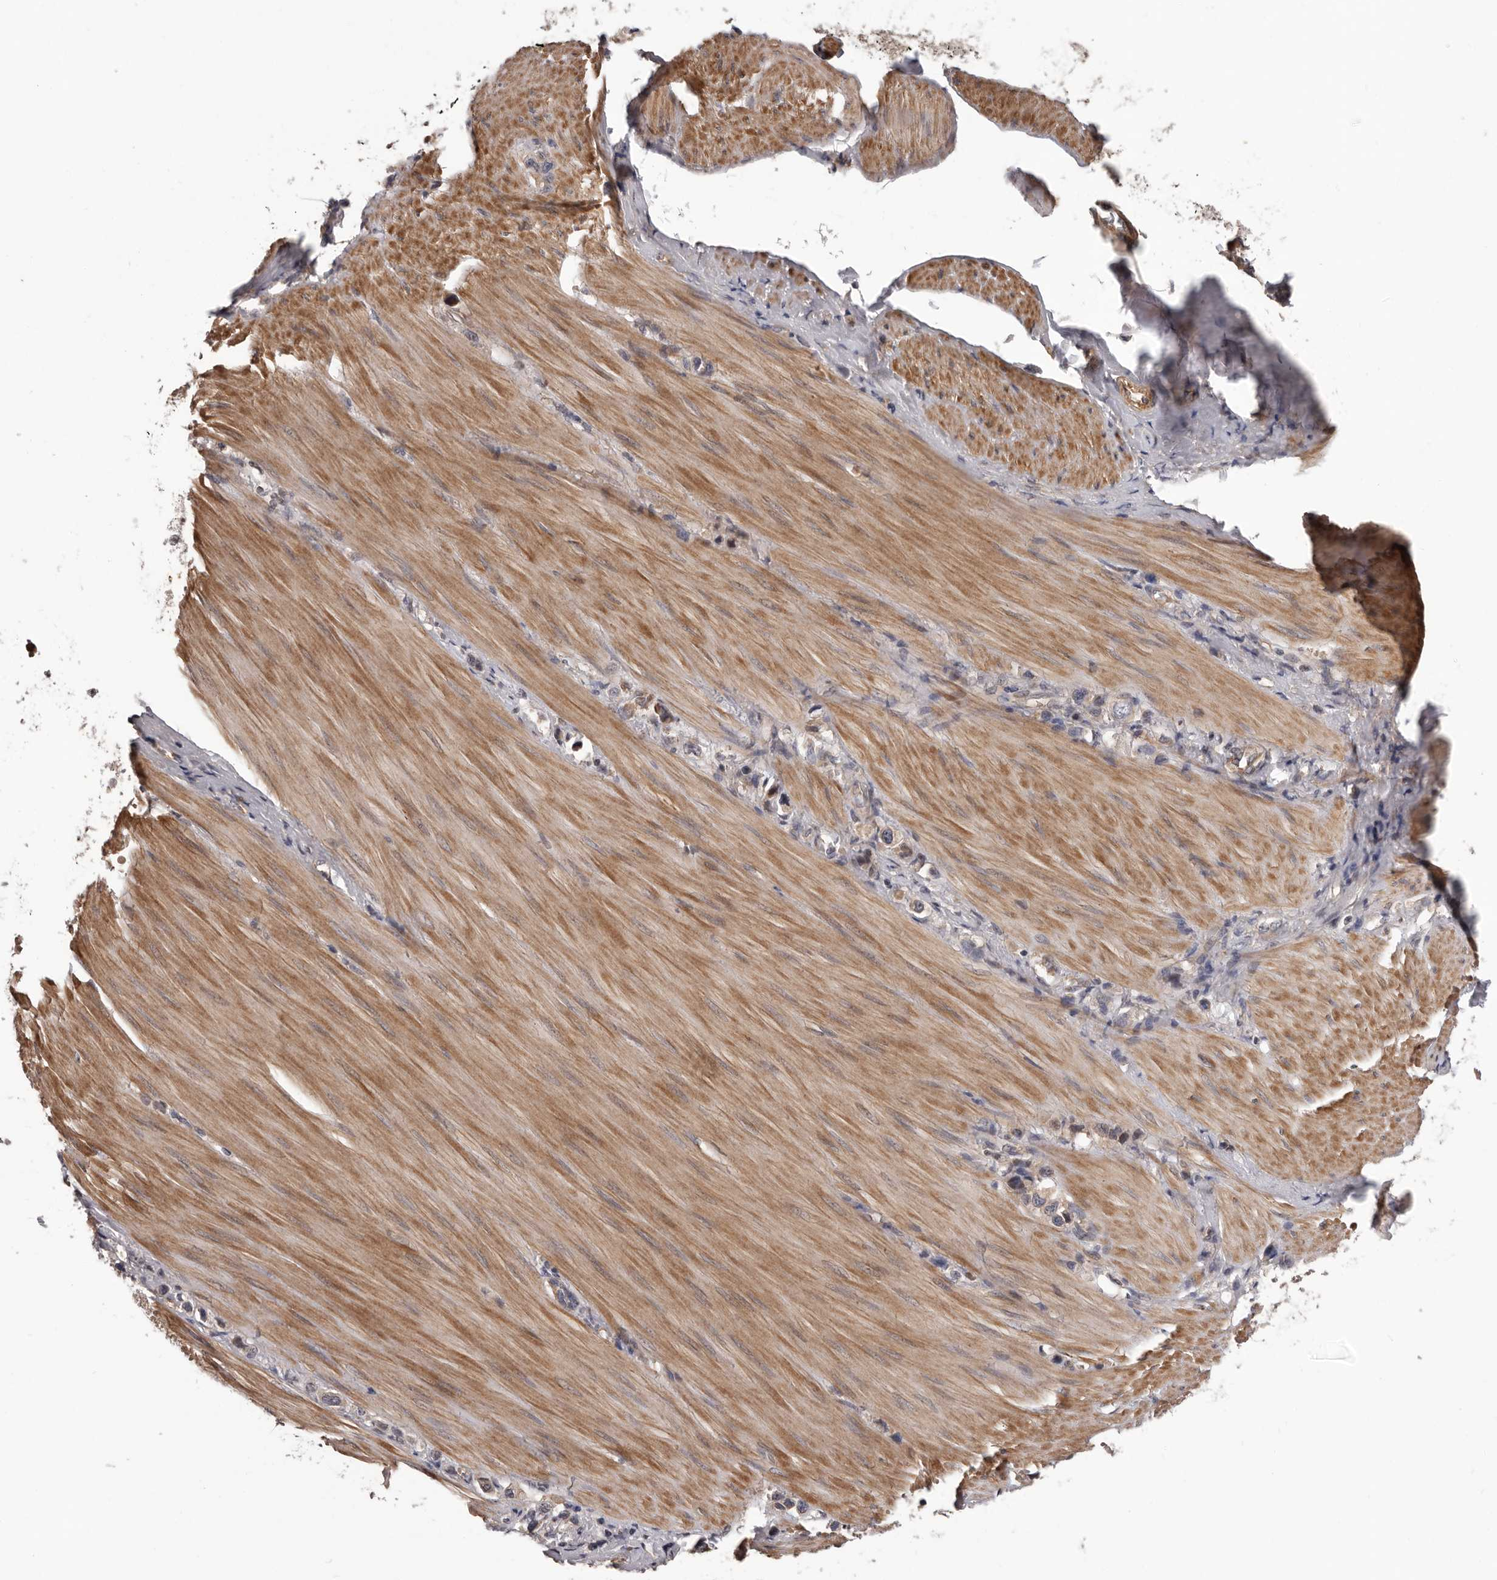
{"staining": {"intensity": "weak", "quantity": "<25%", "location": "cytoplasmic/membranous"}, "tissue": "stomach cancer", "cell_type": "Tumor cells", "image_type": "cancer", "snomed": [{"axis": "morphology", "description": "Adenocarcinoma, NOS"}, {"axis": "topography", "description": "Stomach"}], "caption": "DAB (3,3'-diaminobenzidine) immunohistochemical staining of human stomach cancer (adenocarcinoma) displays no significant positivity in tumor cells.", "gene": "PRKD1", "patient": {"sex": "female", "age": 65}}